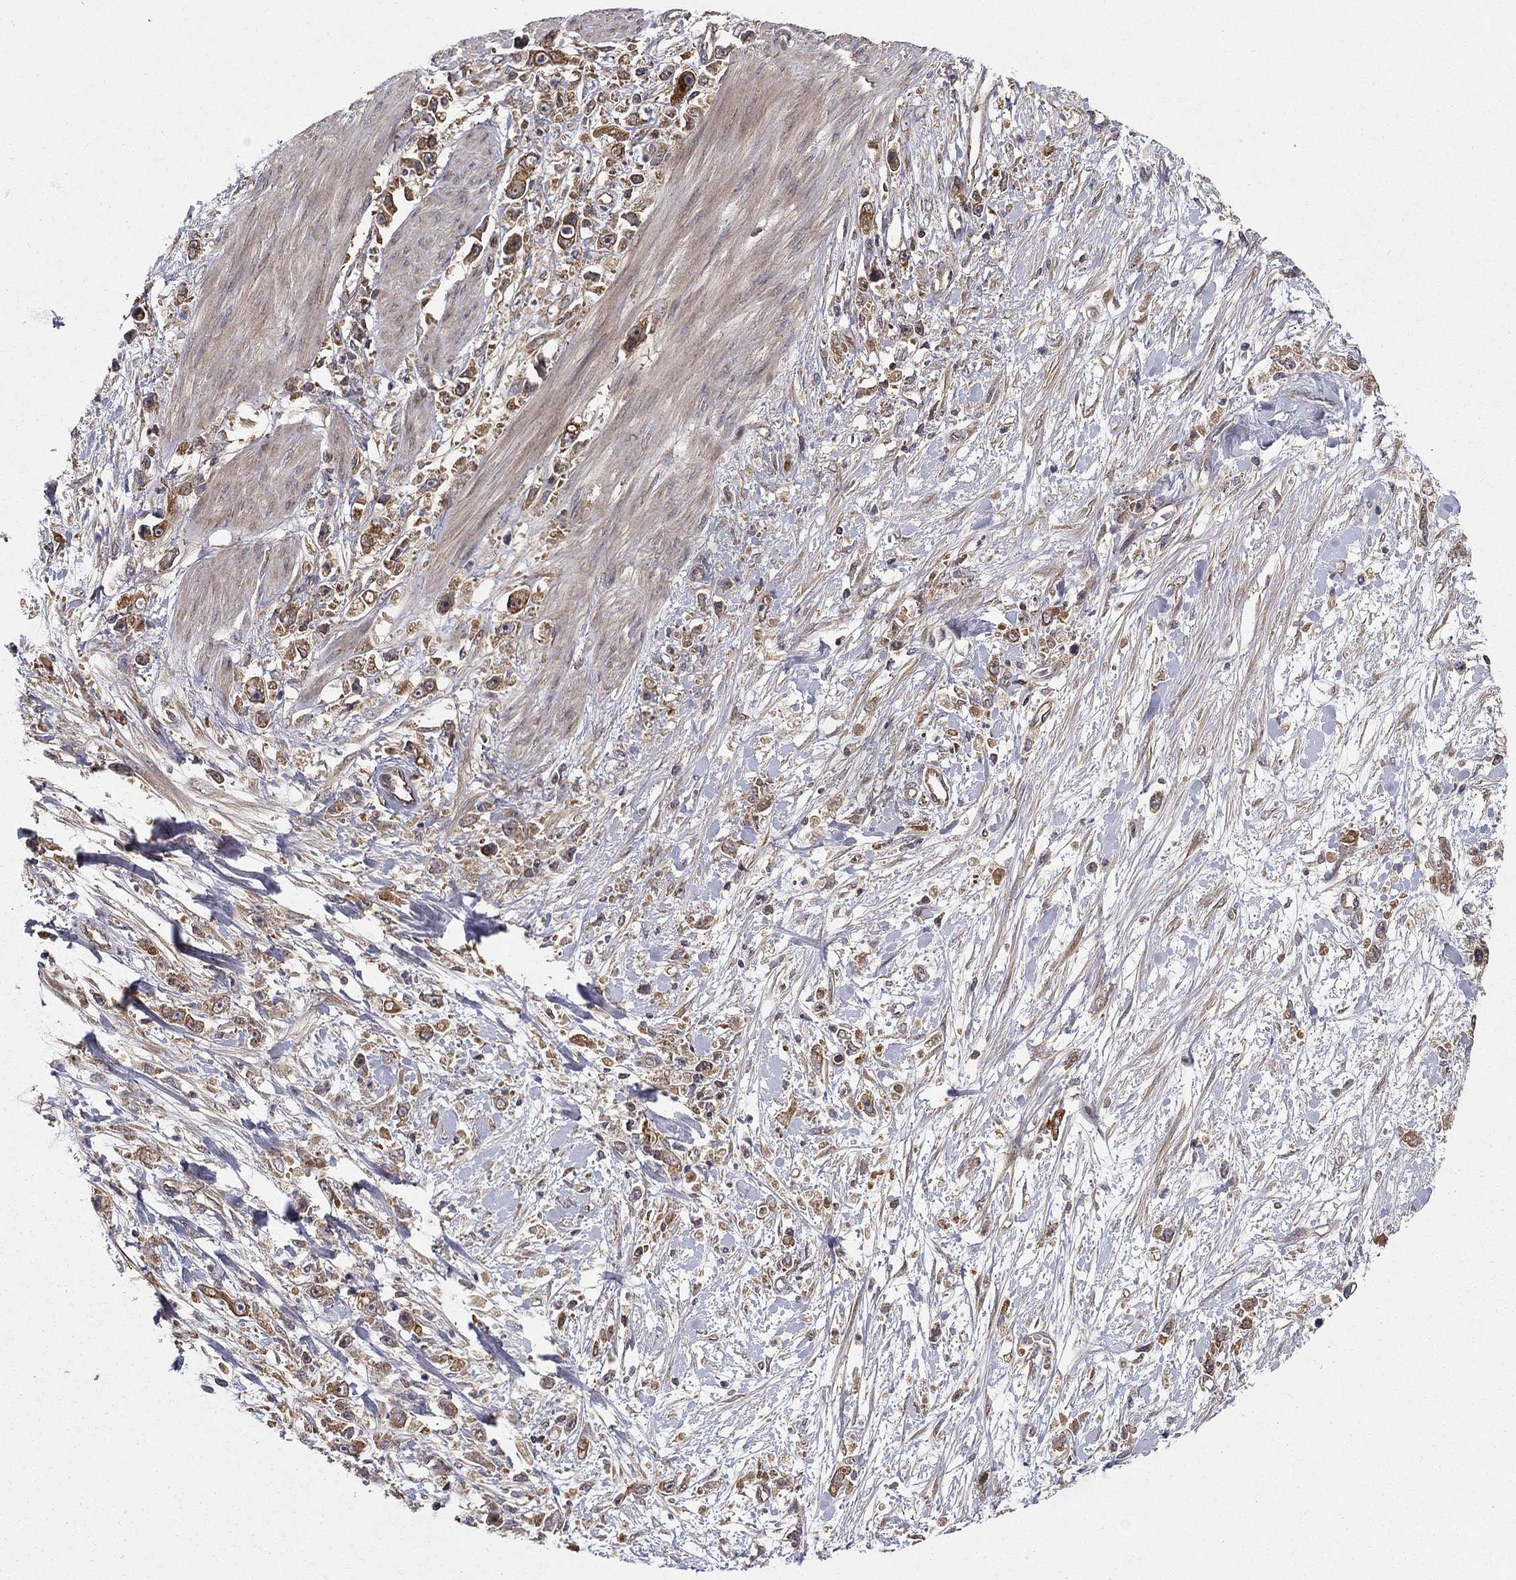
{"staining": {"intensity": "moderate", "quantity": ">75%", "location": "cytoplasmic/membranous"}, "tissue": "stomach cancer", "cell_type": "Tumor cells", "image_type": "cancer", "snomed": [{"axis": "morphology", "description": "Adenocarcinoma, NOS"}, {"axis": "topography", "description": "Stomach"}], "caption": "Protein analysis of adenocarcinoma (stomach) tissue reveals moderate cytoplasmic/membranous staining in about >75% of tumor cells. The staining was performed using DAB (3,3'-diaminobenzidine) to visualize the protein expression in brown, while the nuclei were stained in blue with hematoxylin (Magnification: 20x).", "gene": "BMERB1", "patient": {"sex": "female", "age": 59}}